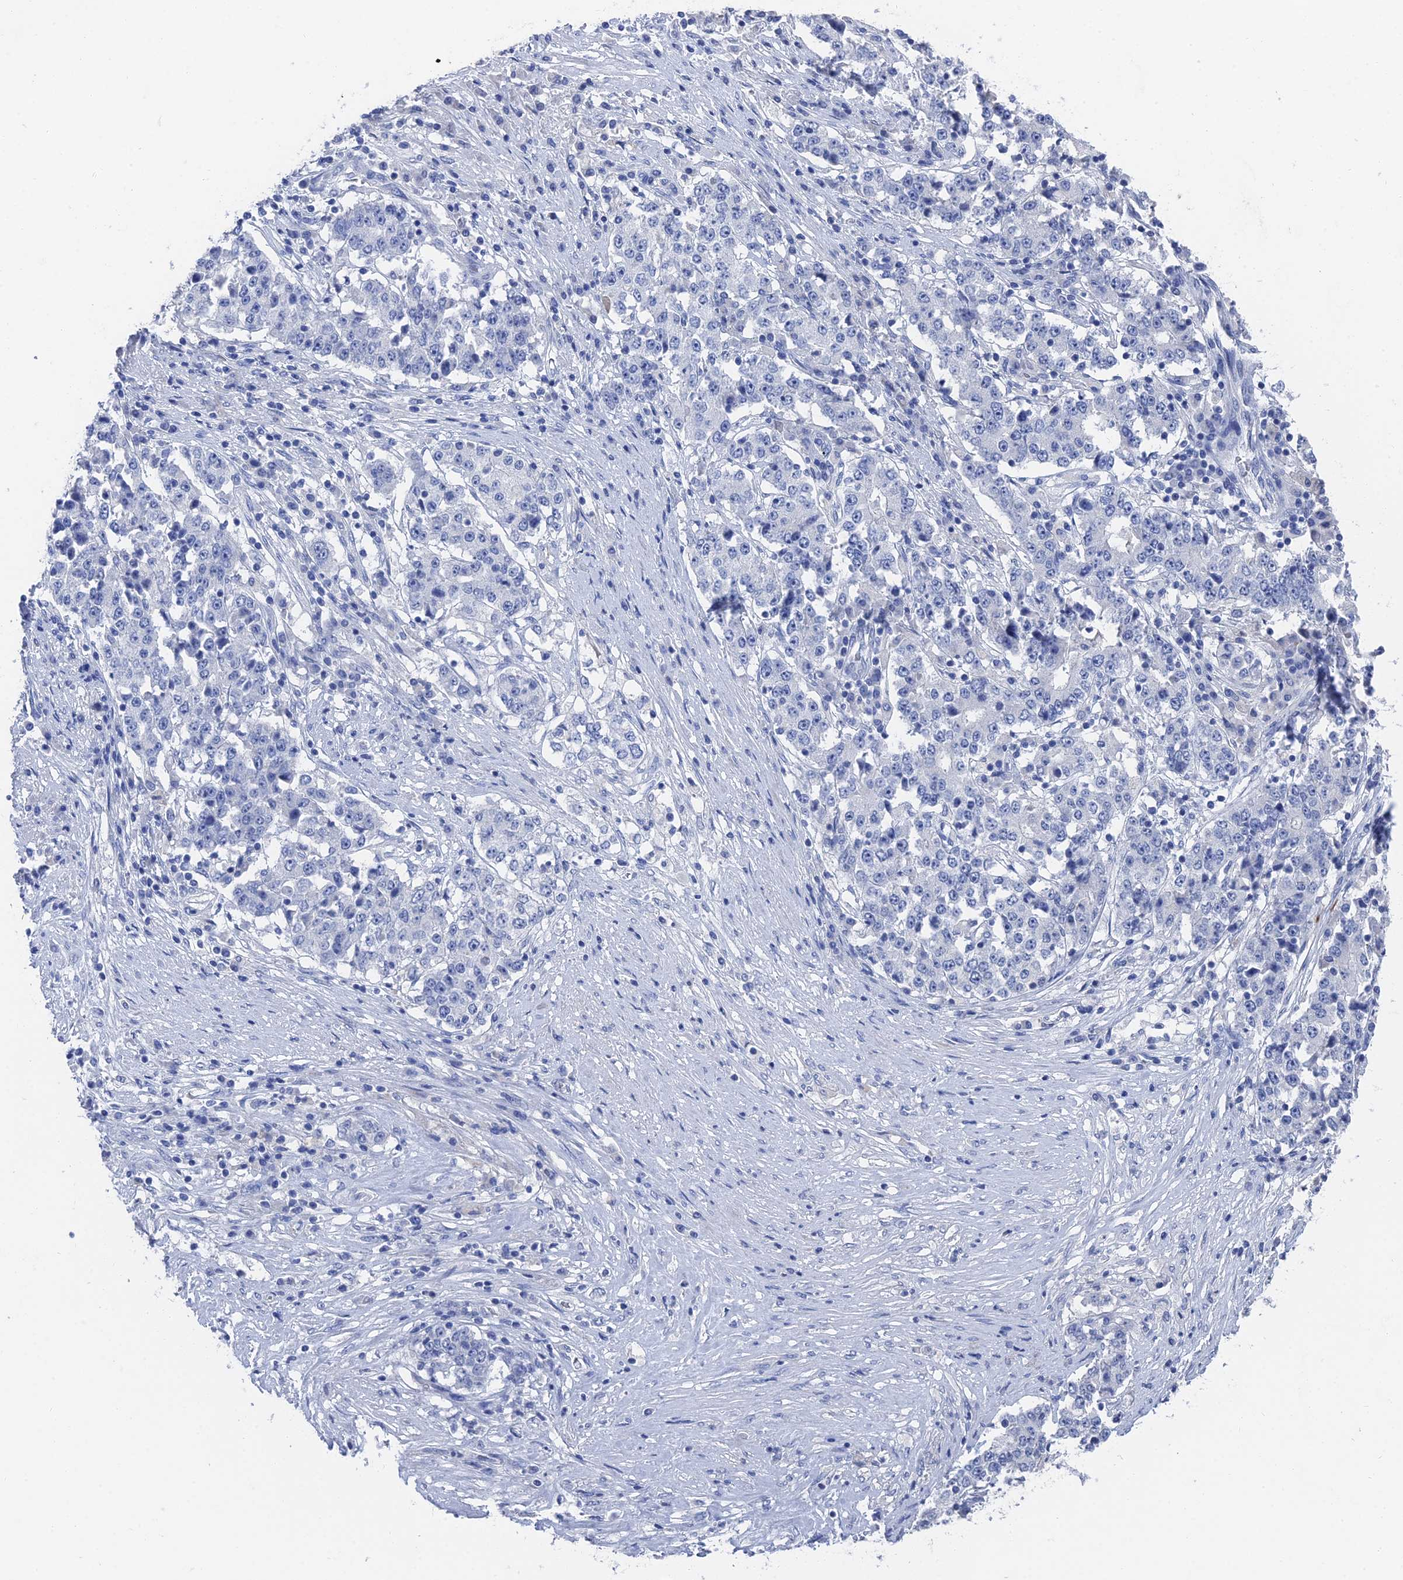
{"staining": {"intensity": "negative", "quantity": "none", "location": "none"}, "tissue": "stomach cancer", "cell_type": "Tumor cells", "image_type": "cancer", "snomed": [{"axis": "morphology", "description": "Adenocarcinoma, NOS"}, {"axis": "topography", "description": "Stomach"}], "caption": "High power microscopy image of an immunohistochemistry image of stomach adenocarcinoma, revealing no significant positivity in tumor cells. (DAB (3,3'-diaminobenzidine) immunohistochemistry, high magnification).", "gene": "GFAP", "patient": {"sex": "male", "age": 59}}